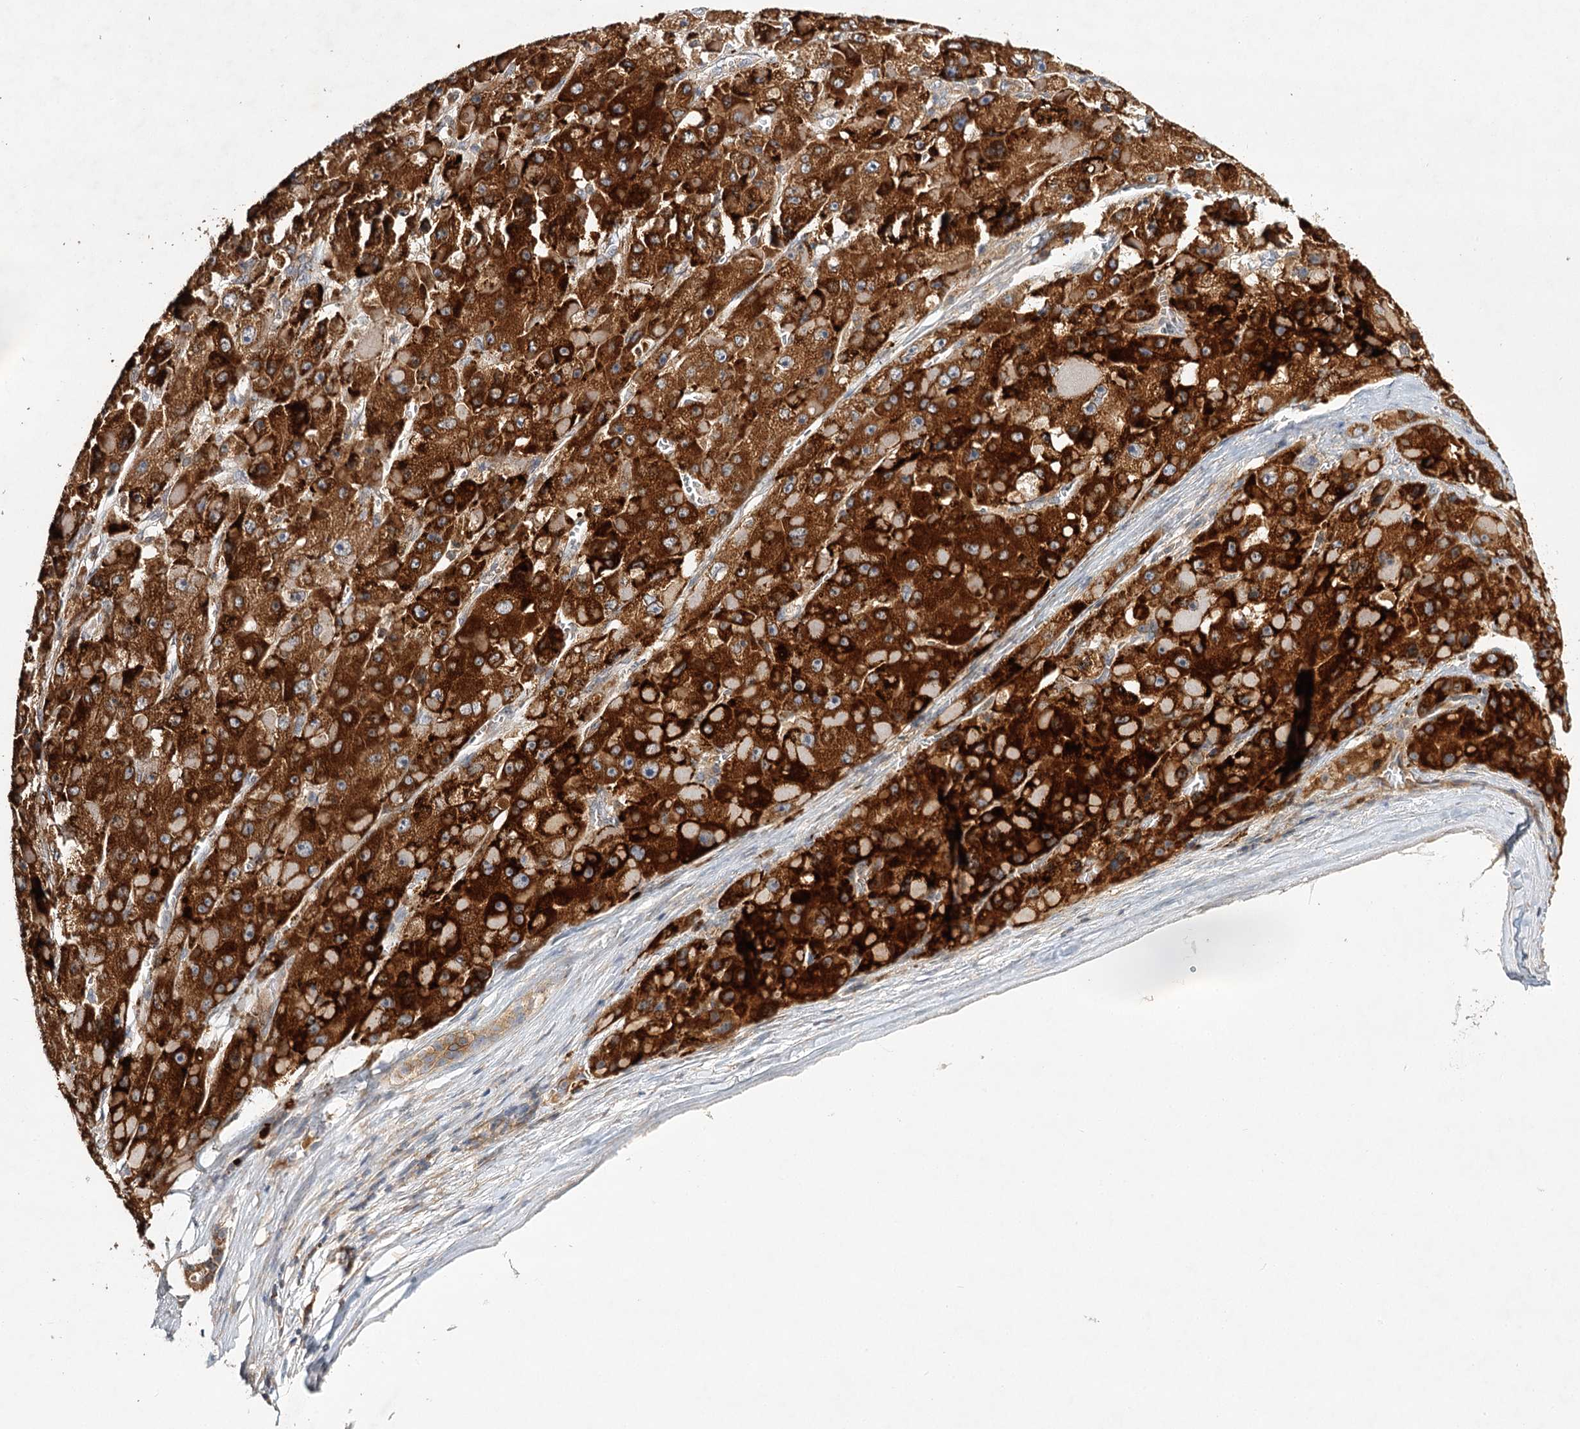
{"staining": {"intensity": "strong", "quantity": ">75%", "location": "cytoplasmic/membranous"}, "tissue": "liver cancer", "cell_type": "Tumor cells", "image_type": "cancer", "snomed": [{"axis": "morphology", "description": "Carcinoma, Hepatocellular, NOS"}, {"axis": "topography", "description": "Liver"}], "caption": "IHC photomicrograph of liver cancer stained for a protein (brown), which exhibits high levels of strong cytoplasmic/membranous expression in about >75% of tumor cells.", "gene": "LSS", "patient": {"sex": "female", "age": 73}}